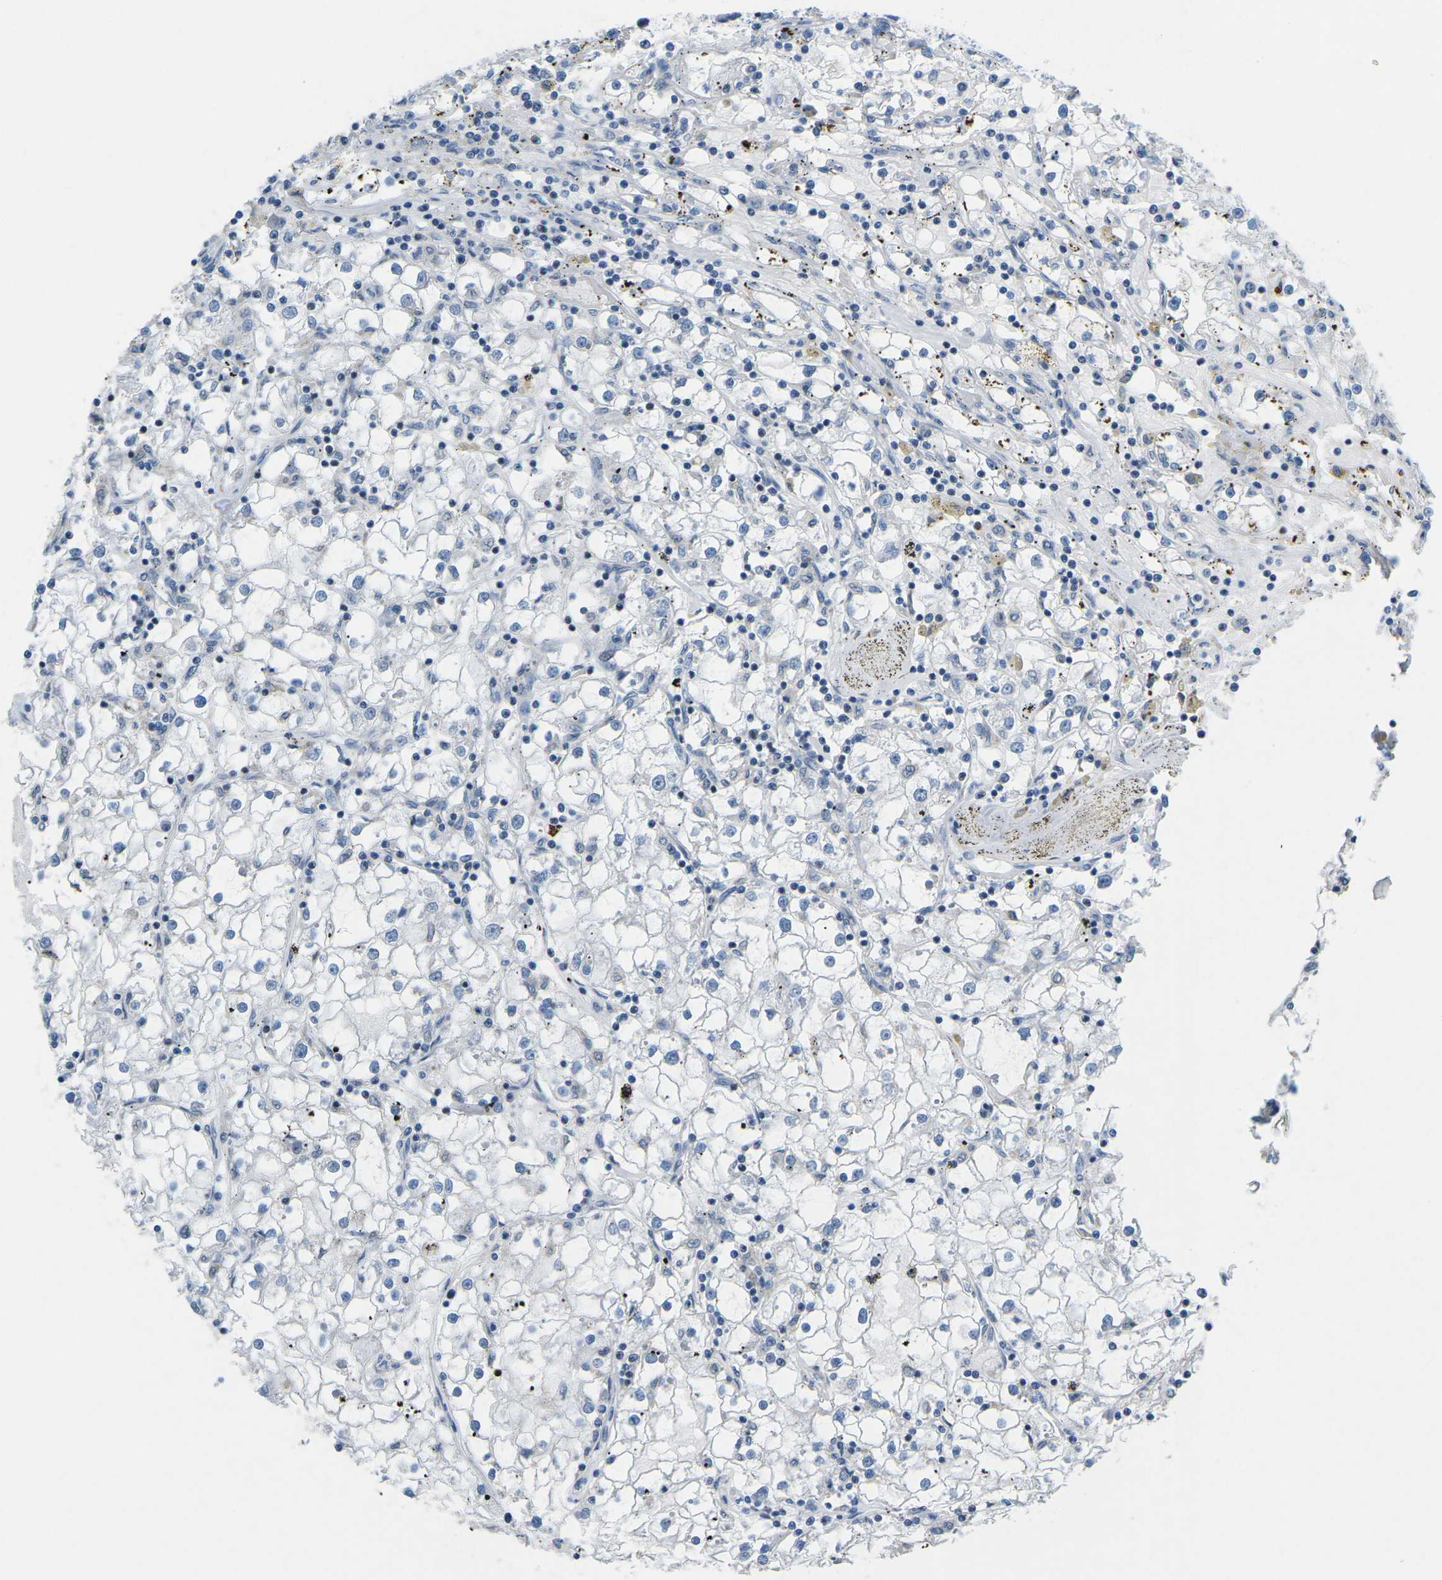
{"staining": {"intensity": "negative", "quantity": "none", "location": "none"}, "tissue": "renal cancer", "cell_type": "Tumor cells", "image_type": "cancer", "snomed": [{"axis": "morphology", "description": "Adenocarcinoma, NOS"}, {"axis": "topography", "description": "Kidney"}], "caption": "DAB immunohistochemical staining of renal adenocarcinoma displays no significant staining in tumor cells.", "gene": "MBNL1", "patient": {"sex": "male", "age": 56}}